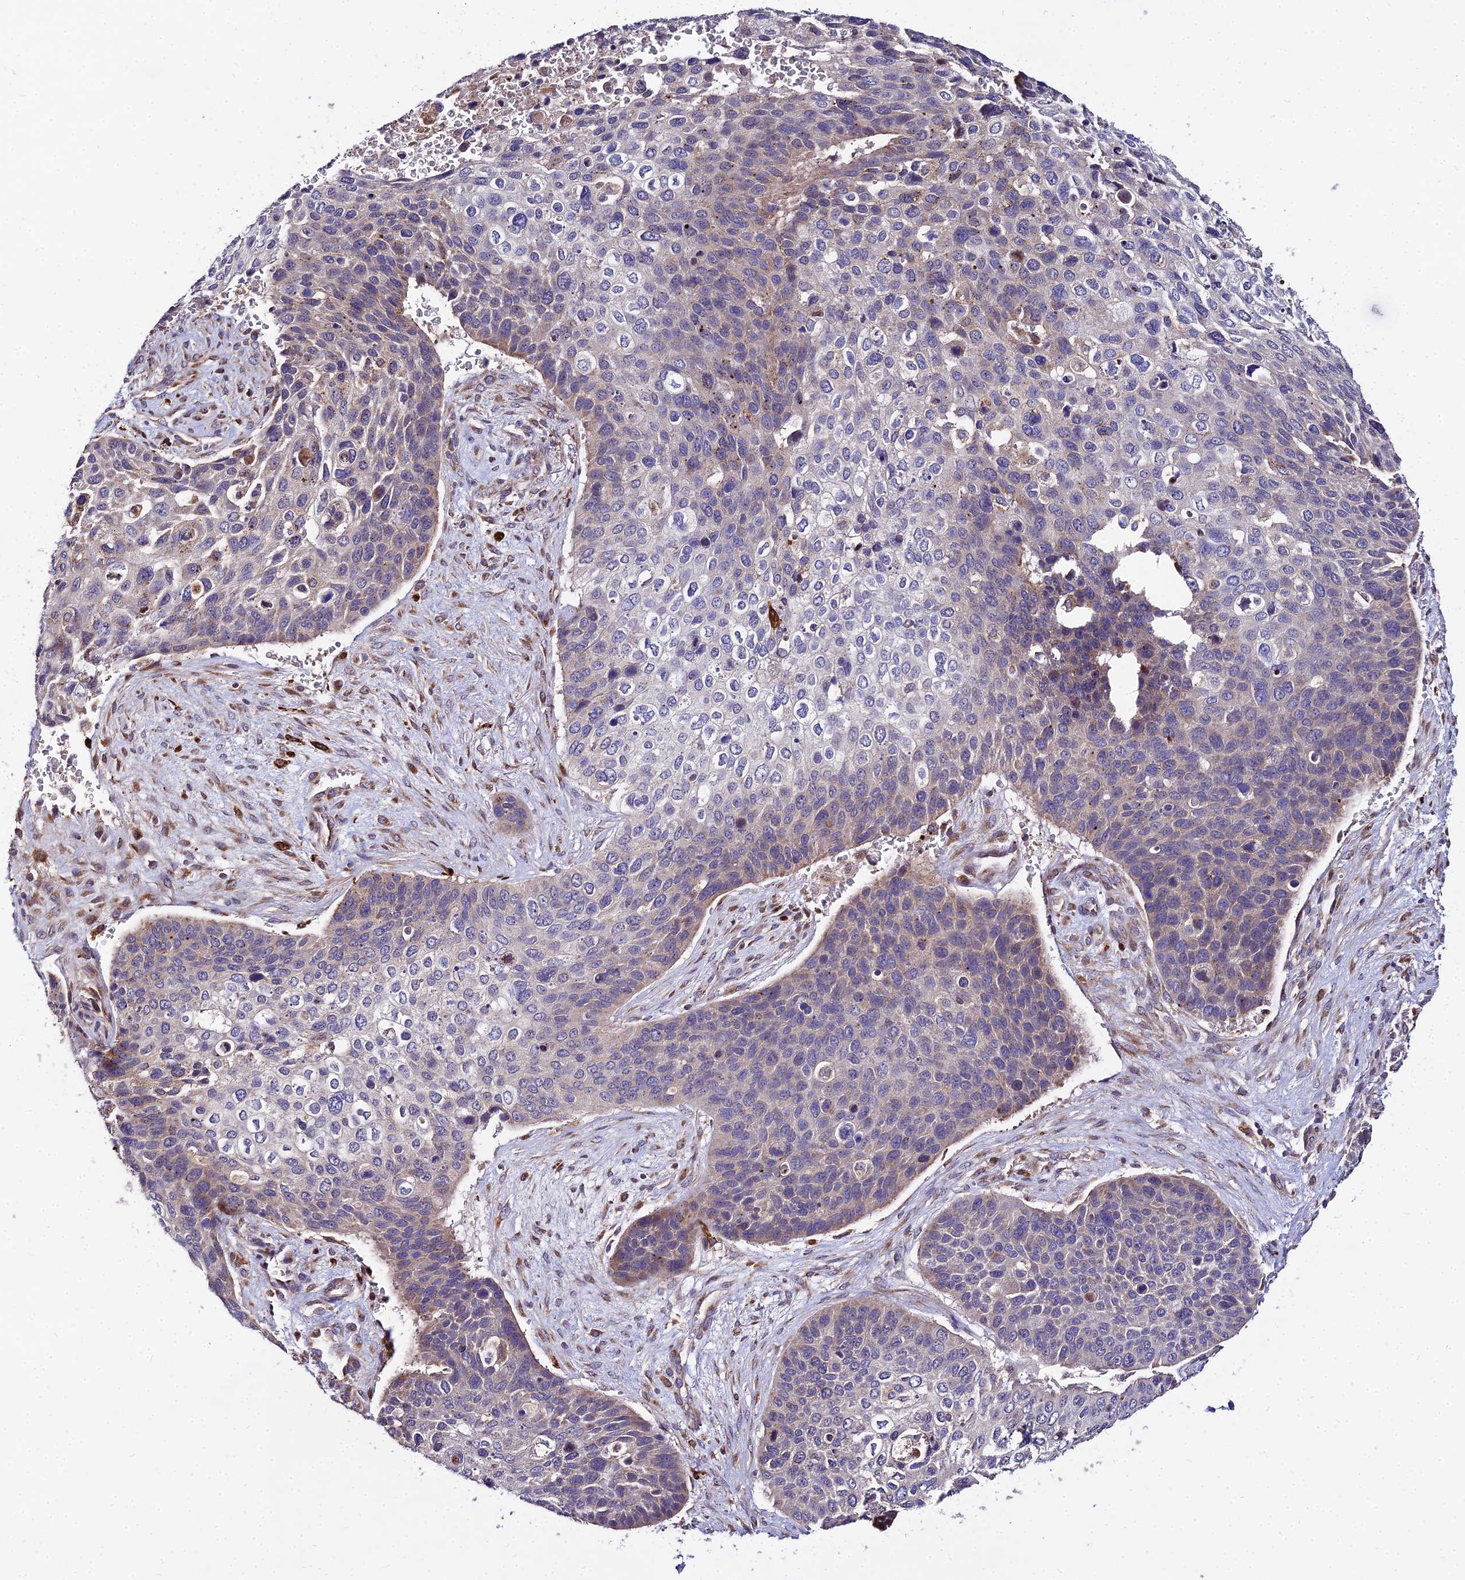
{"staining": {"intensity": "weak", "quantity": "<25%", "location": "cytoplasmic/membranous"}, "tissue": "skin cancer", "cell_type": "Tumor cells", "image_type": "cancer", "snomed": [{"axis": "morphology", "description": "Basal cell carcinoma"}, {"axis": "topography", "description": "Skin"}], "caption": "This is an immunohistochemistry photomicrograph of human skin cancer (basal cell carcinoma). There is no staining in tumor cells.", "gene": "PEX19", "patient": {"sex": "female", "age": 74}}